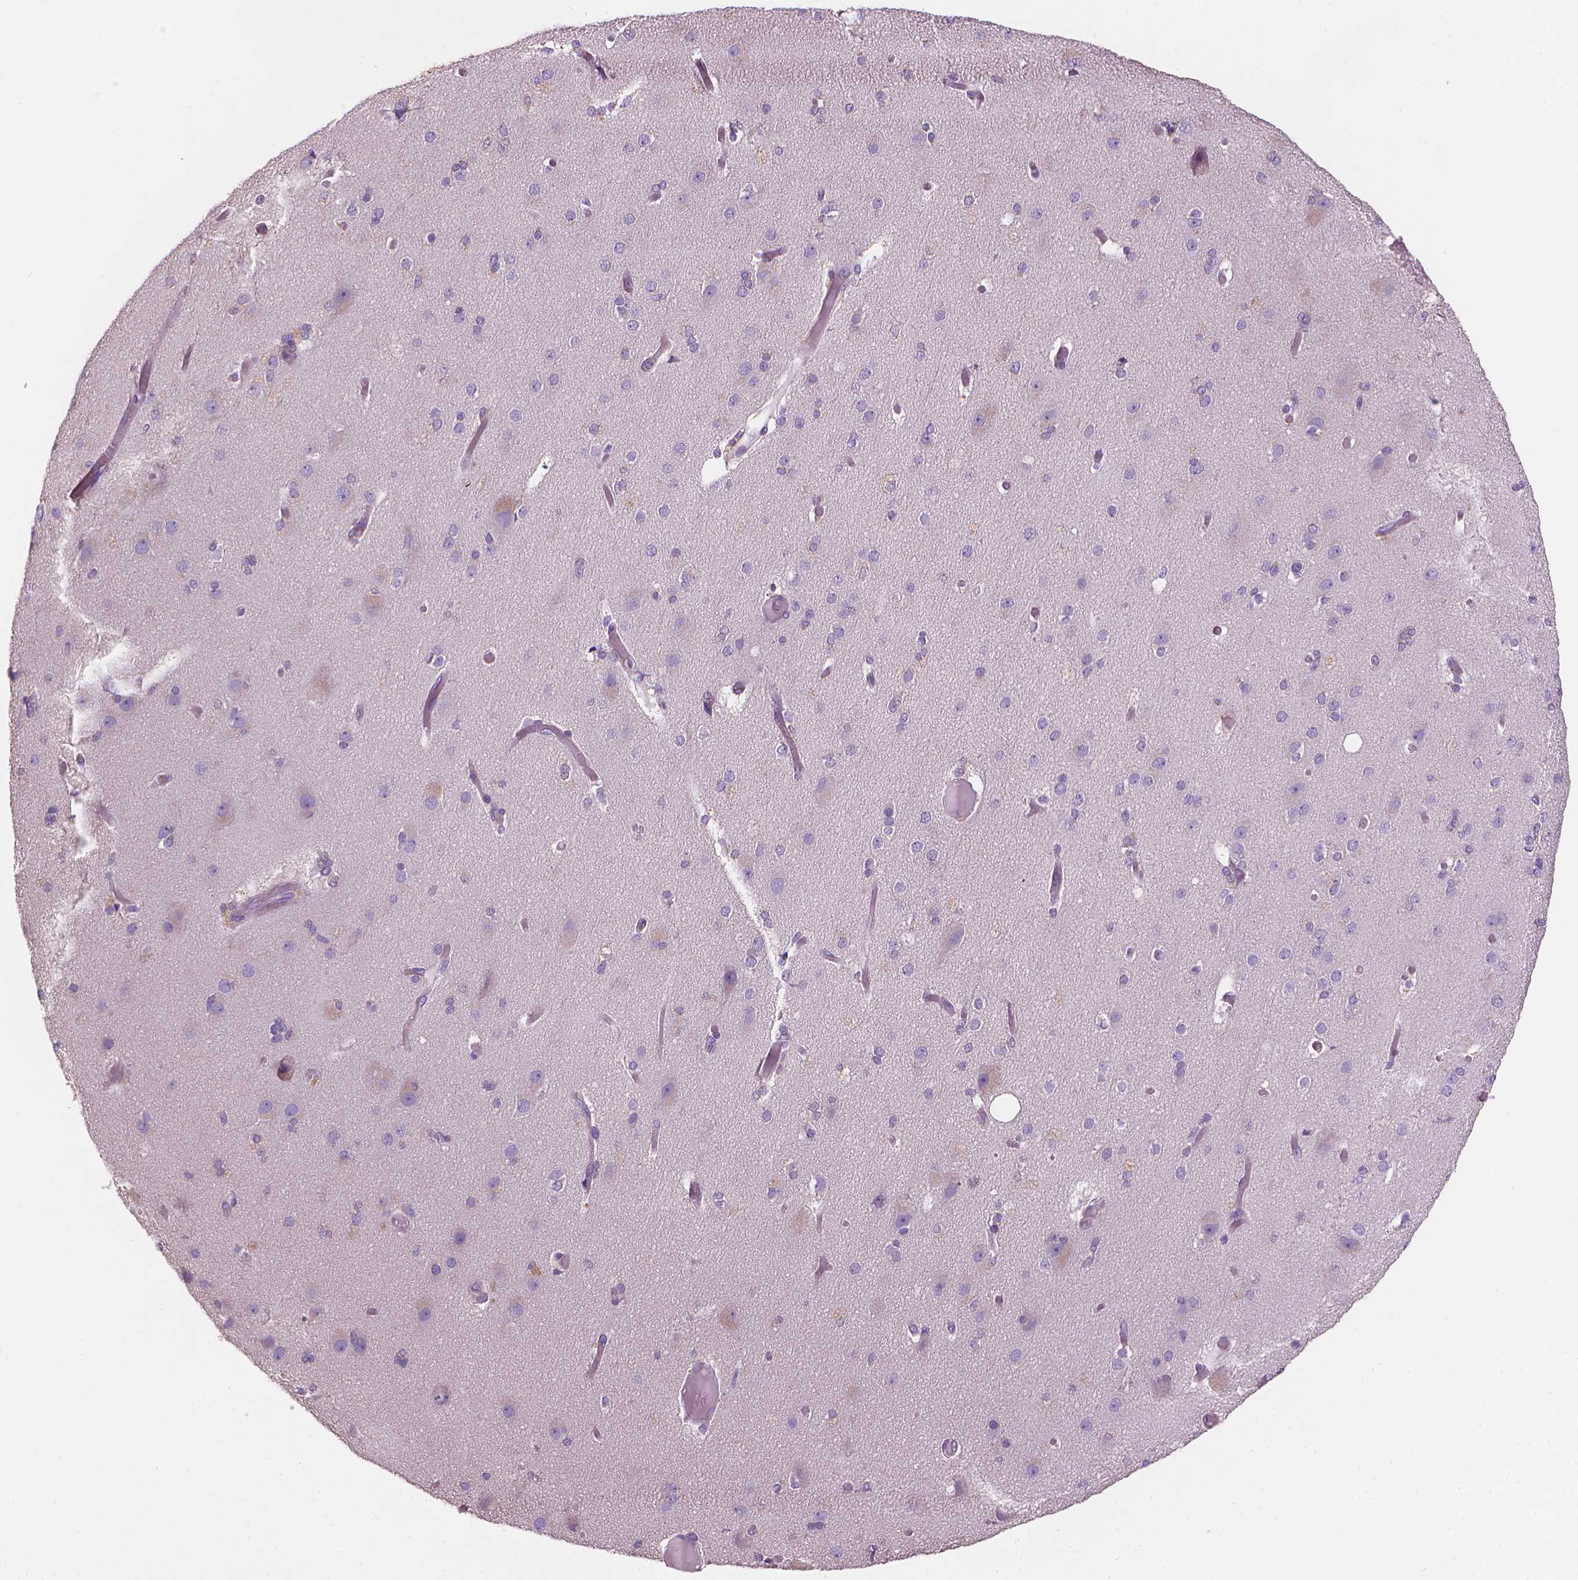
{"staining": {"intensity": "weak", "quantity": "<25%", "location": "cytoplasmic/membranous"}, "tissue": "cerebral cortex", "cell_type": "Endothelial cells", "image_type": "normal", "snomed": [{"axis": "morphology", "description": "Normal tissue, NOS"}, {"axis": "morphology", "description": "Glioma, malignant, High grade"}, {"axis": "topography", "description": "Cerebral cortex"}], "caption": "Endothelial cells are negative for protein expression in unremarkable human cerebral cortex. Brightfield microscopy of immunohistochemistry (IHC) stained with DAB (3,3'-diaminobenzidine) (brown) and hematoxylin (blue), captured at high magnification.", "gene": "TTC29", "patient": {"sex": "male", "age": 71}}